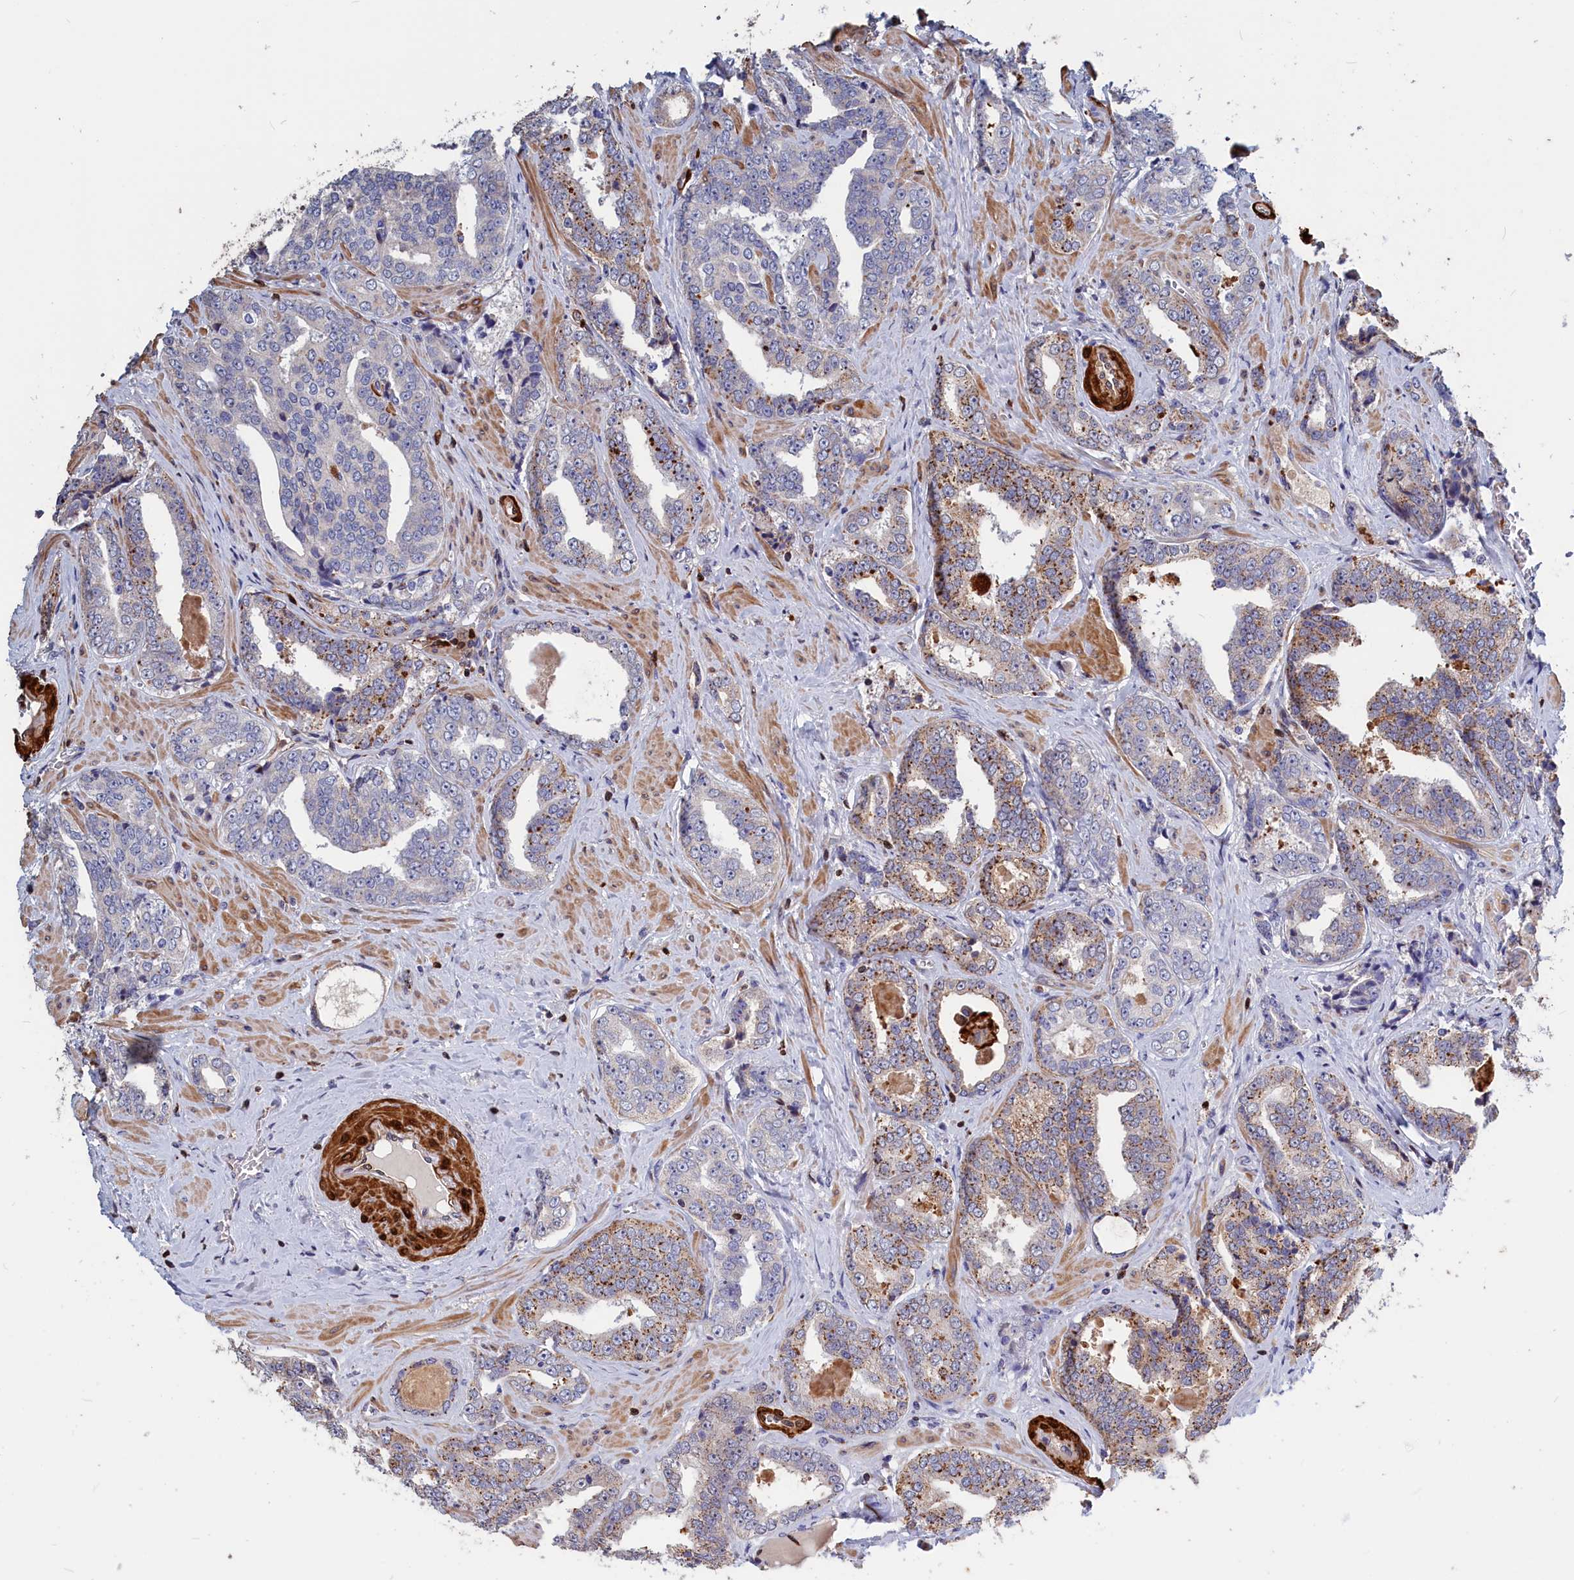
{"staining": {"intensity": "moderate", "quantity": "<25%", "location": "cytoplasmic/membranous"}, "tissue": "prostate cancer", "cell_type": "Tumor cells", "image_type": "cancer", "snomed": [{"axis": "morphology", "description": "Adenocarcinoma, High grade"}, {"axis": "topography", "description": "Prostate"}], "caption": "Prostate high-grade adenocarcinoma stained for a protein exhibits moderate cytoplasmic/membranous positivity in tumor cells.", "gene": "CRIP1", "patient": {"sex": "male", "age": 67}}